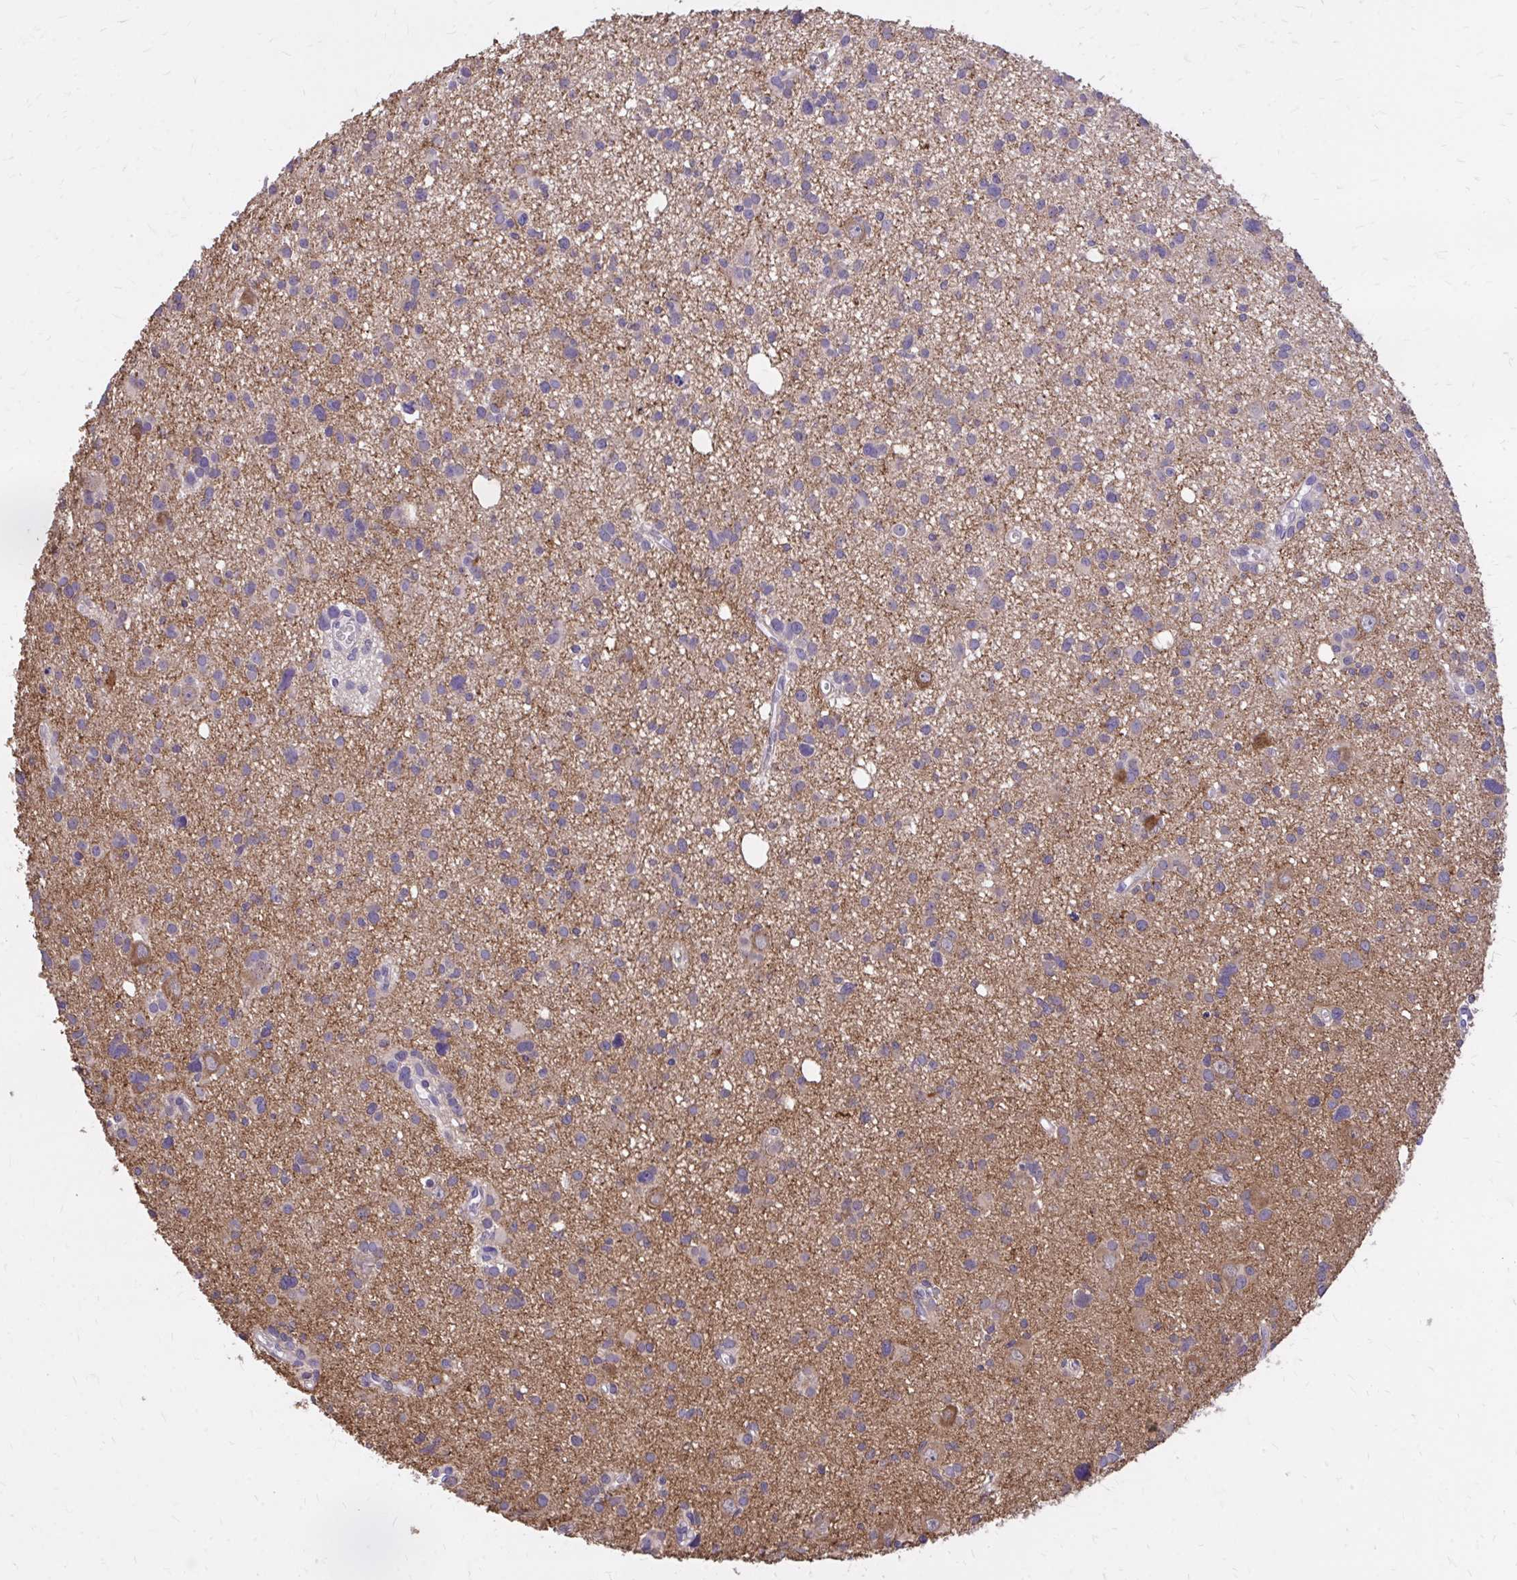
{"staining": {"intensity": "negative", "quantity": "none", "location": "none"}, "tissue": "glioma", "cell_type": "Tumor cells", "image_type": "cancer", "snomed": [{"axis": "morphology", "description": "Glioma, malignant, High grade"}, {"axis": "topography", "description": "Brain"}], "caption": "IHC of glioma reveals no staining in tumor cells.", "gene": "EPB41L1", "patient": {"sex": "male", "age": 23}}